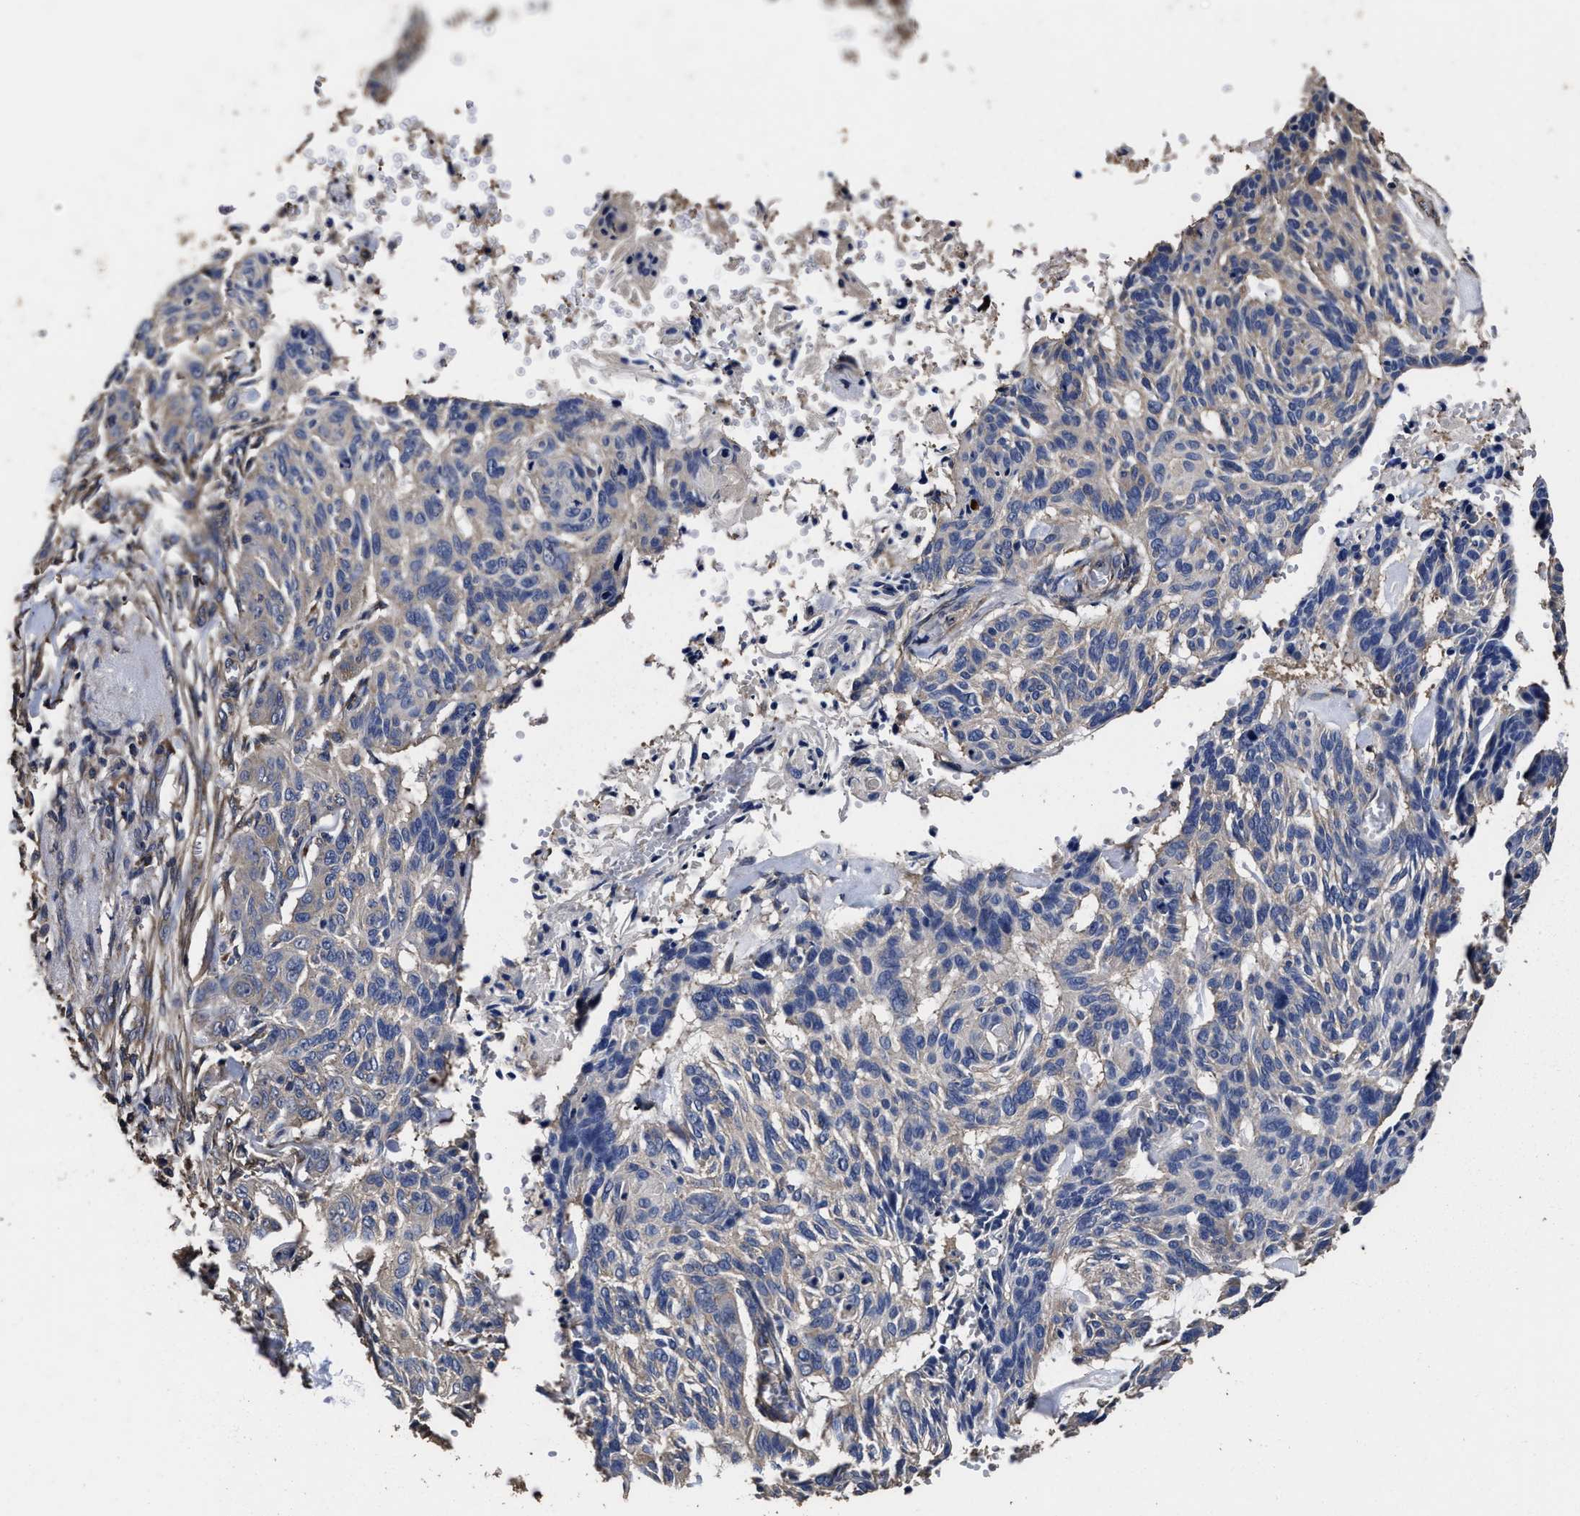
{"staining": {"intensity": "negative", "quantity": "none", "location": "none"}, "tissue": "skin cancer", "cell_type": "Tumor cells", "image_type": "cancer", "snomed": [{"axis": "morphology", "description": "Basal cell carcinoma"}, {"axis": "topography", "description": "Skin"}], "caption": "Human skin cancer stained for a protein using immunohistochemistry (IHC) reveals no staining in tumor cells.", "gene": "AVEN", "patient": {"sex": "male", "age": 85}}